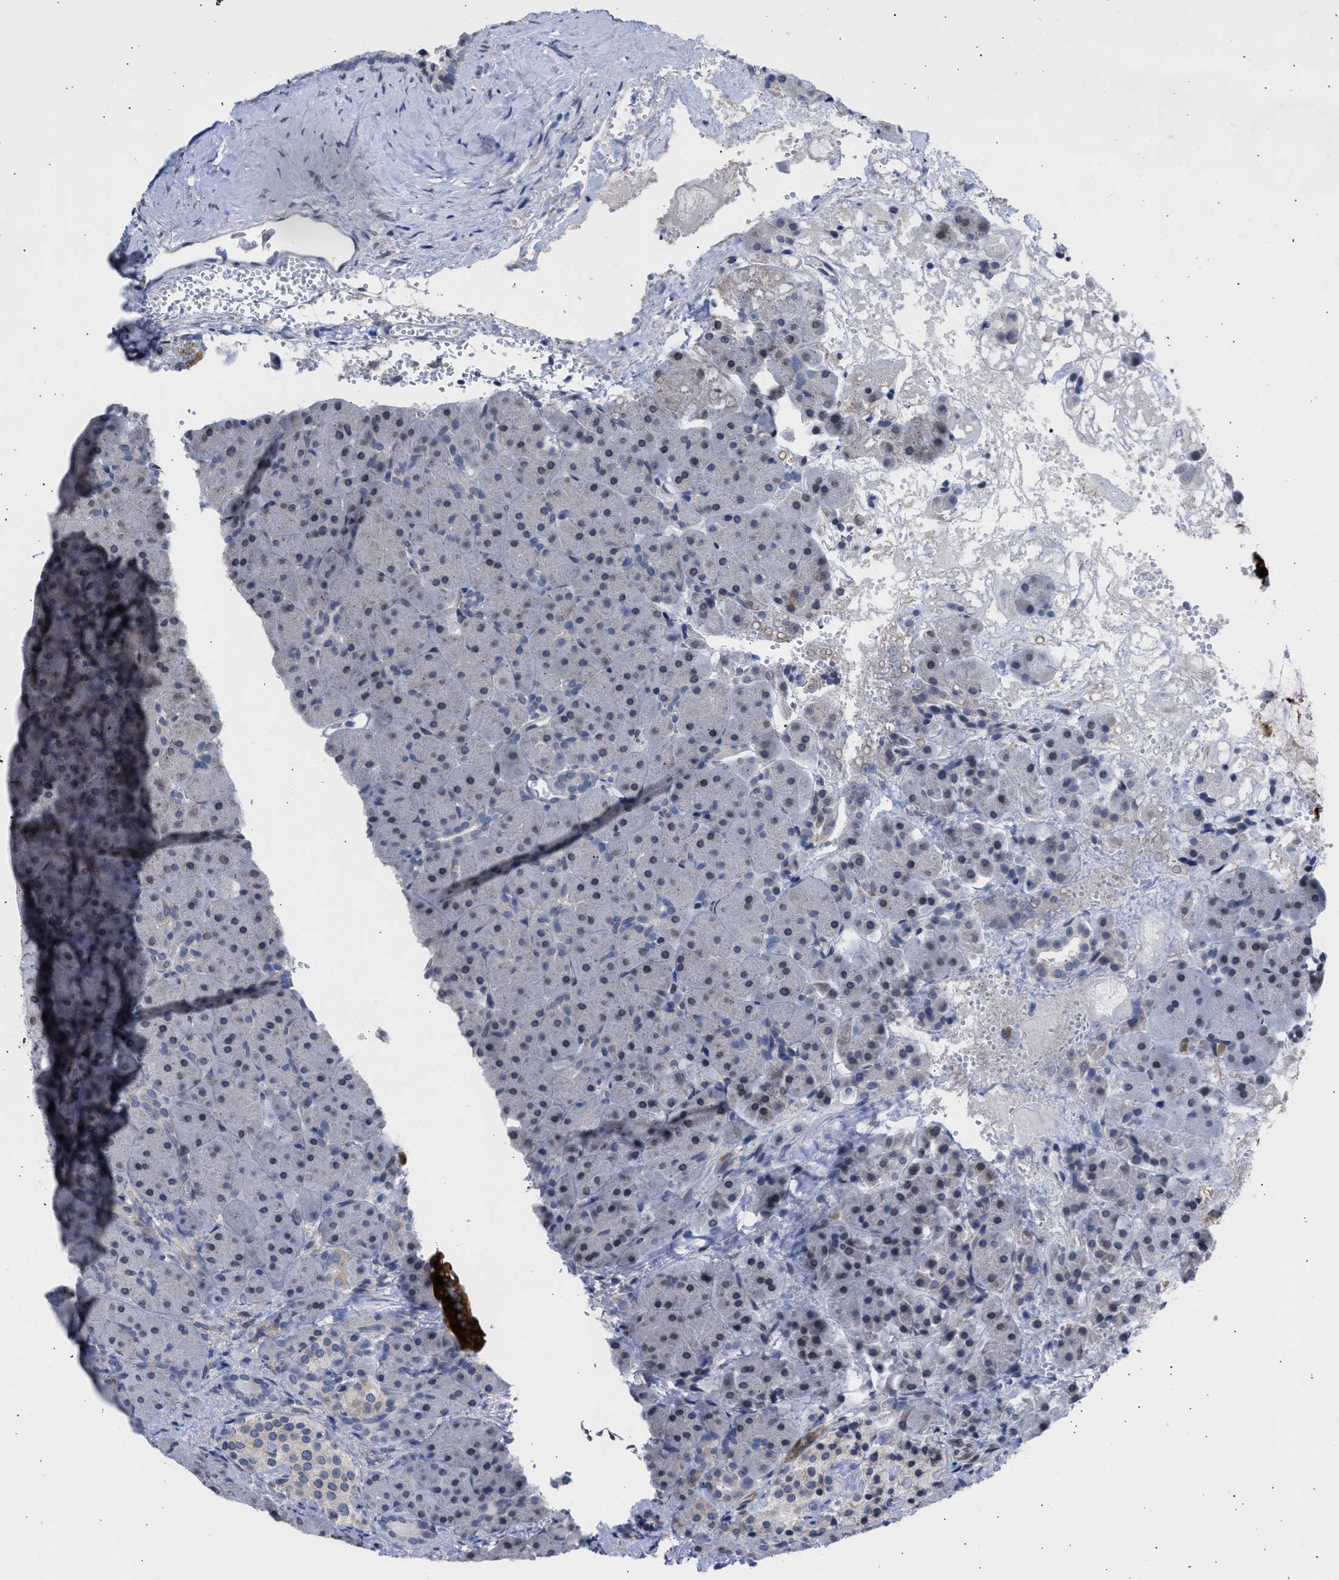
{"staining": {"intensity": "negative", "quantity": "none", "location": "none"}, "tissue": "pancreas", "cell_type": "Exocrine glandular cells", "image_type": "normal", "snomed": [{"axis": "morphology", "description": "Normal tissue, NOS"}, {"axis": "topography", "description": "Pancreas"}], "caption": "This is an immunohistochemistry micrograph of unremarkable human pancreas. There is no staining in exocrine glandular cells.", "gene": "NUP35", "patient": {"sex": "male", "age": 66}}